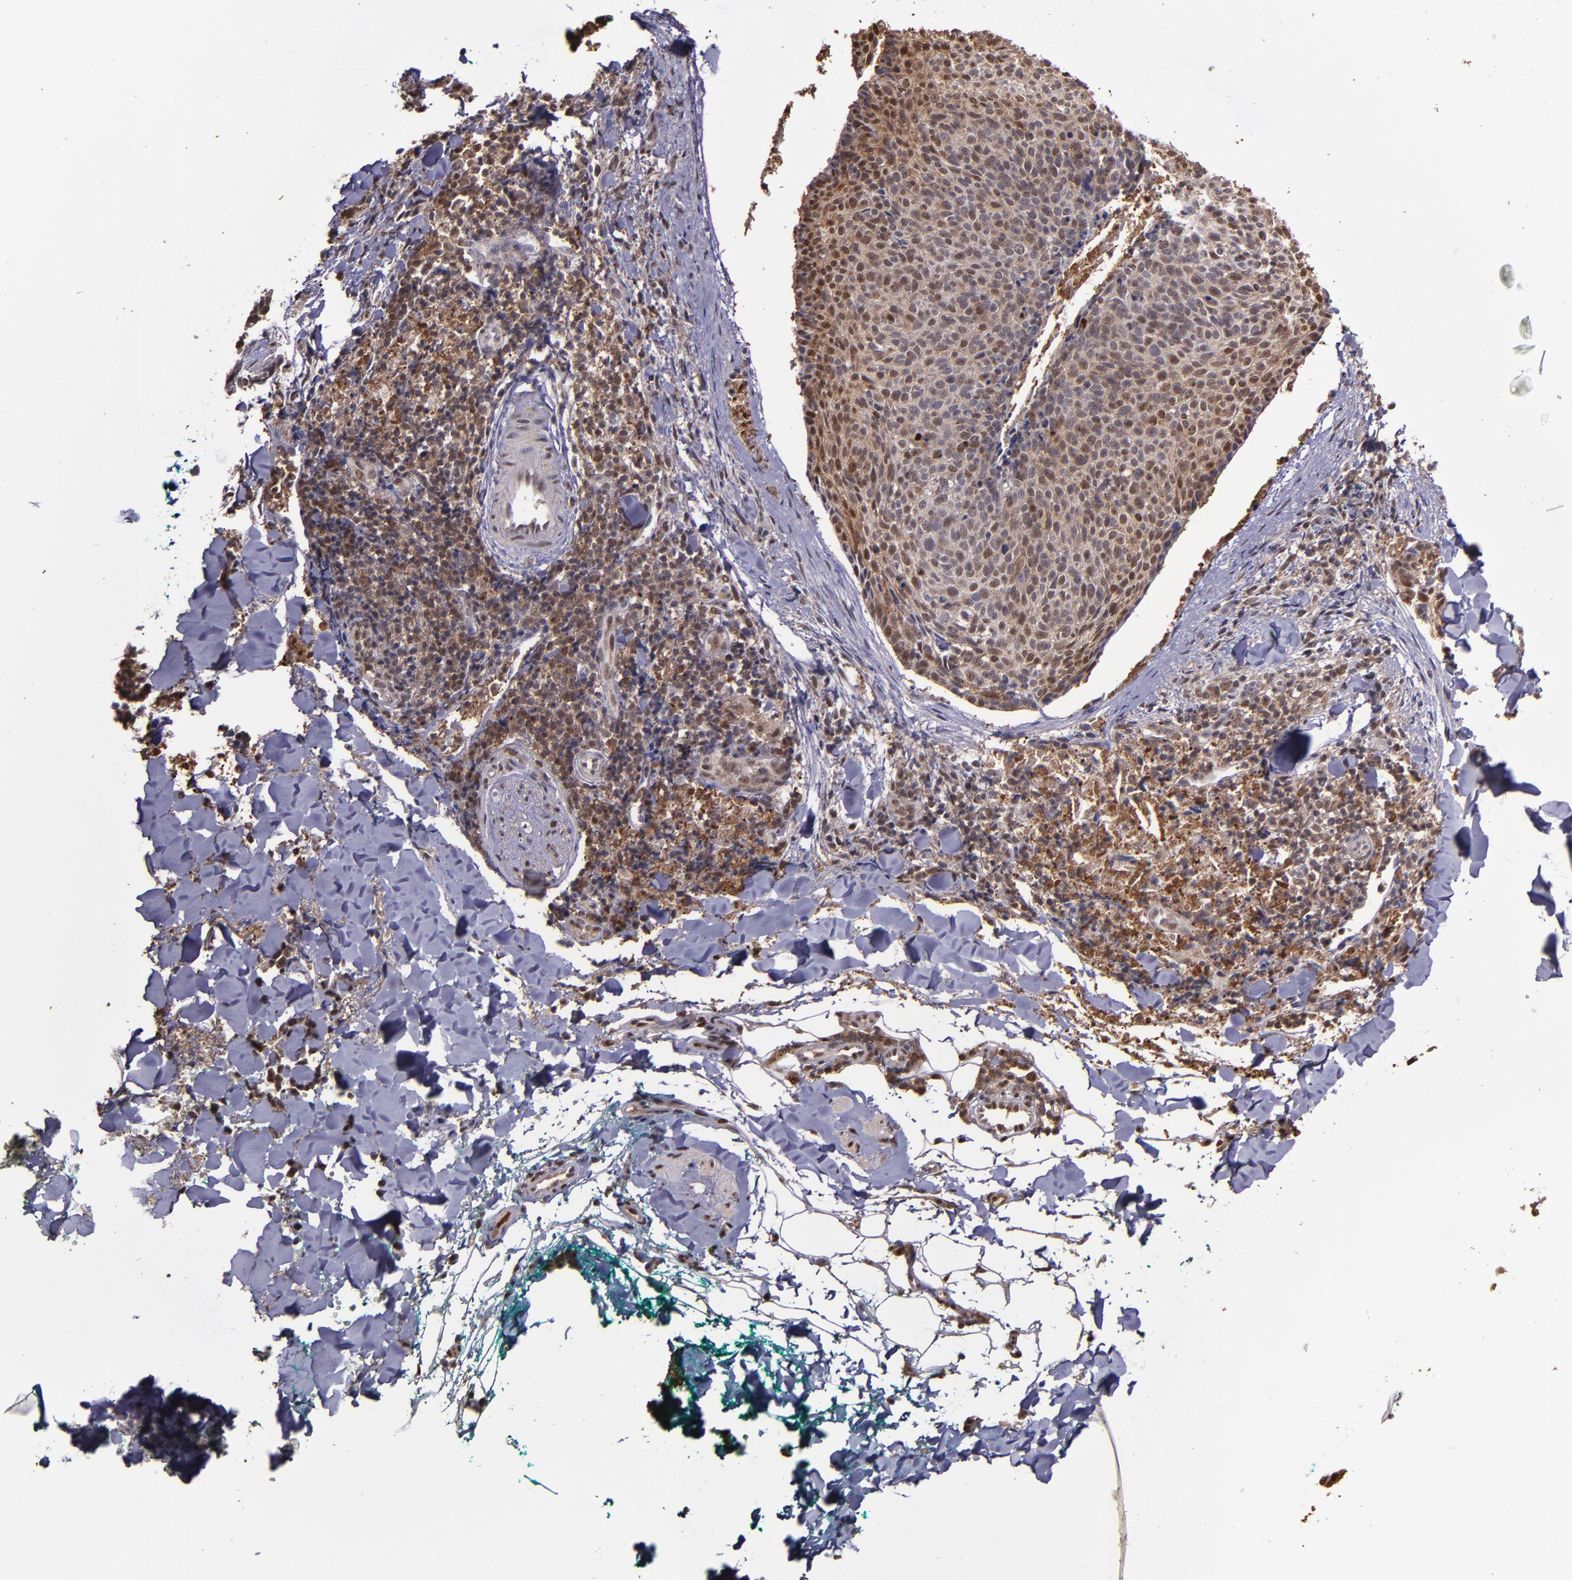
{"staining": {"intensity": "moderate", "quantity": ">75%", "location": "cytoplasmic/membranous,nuclear"}, "tissue": "skin cancer", "cell_type": "Tumor cells", "image_type": "cancer", "snomed": [{"axis": "morphology", "description": "Normal tissue, NOS"}, {"axis": "morphology", "description": "Basal cell carcinoma"}, {"axis": "topography", "description": "Skin"}], "caption": "Immunohistochemistry of human skin basal cell carcinoma reveals medium levels of moderate cytoplasmic/membranous and nuclear staining in about >75% of tumor cells.", "gene": "SERPINF2", "patient": {"sex": "female", "age": 57}}